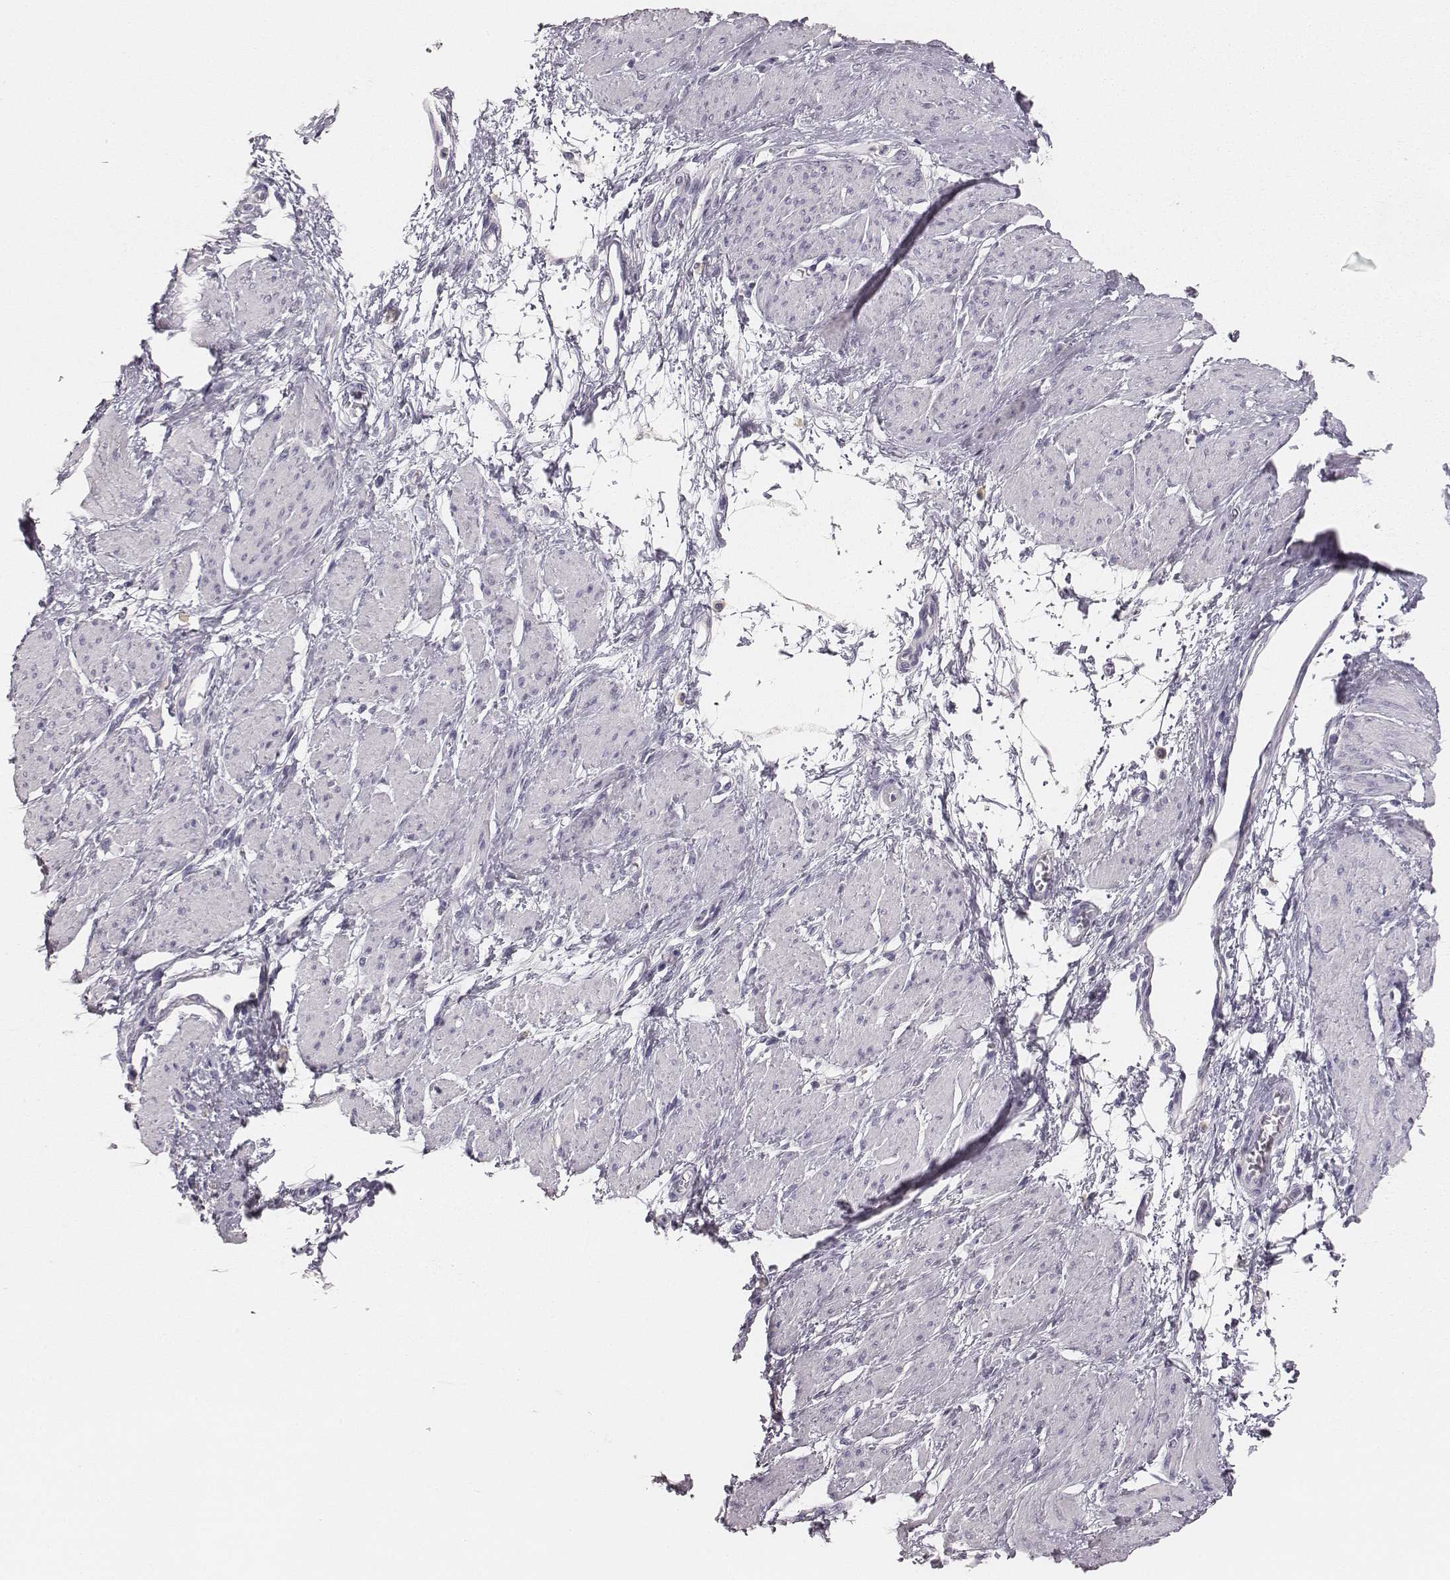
{"staining": {"intensity": "negative", "quantity": "none", "location": "none"}, "tissue": "smooth muscle", "cell_type": "Smooth muscle cells", "image_type": "normal", "snomed": [{"axis": "morphology", "description": "Normal tissue, NOS"}, {"axis": "topography", "description": "Smooth muscle"}, {"axis": "topography", "description": "Uterus"}], "caption": "Photomicrograph shows no protein positivity in smooth muscle cells of benign smooth muscle. Brightfield microscopy of immunohistochemistry stained with DAB (brown) and hematoxylin (blue), captured at high magnification.", "gene": "MYH6", "patient": {"sex": "female", "age": 39}}